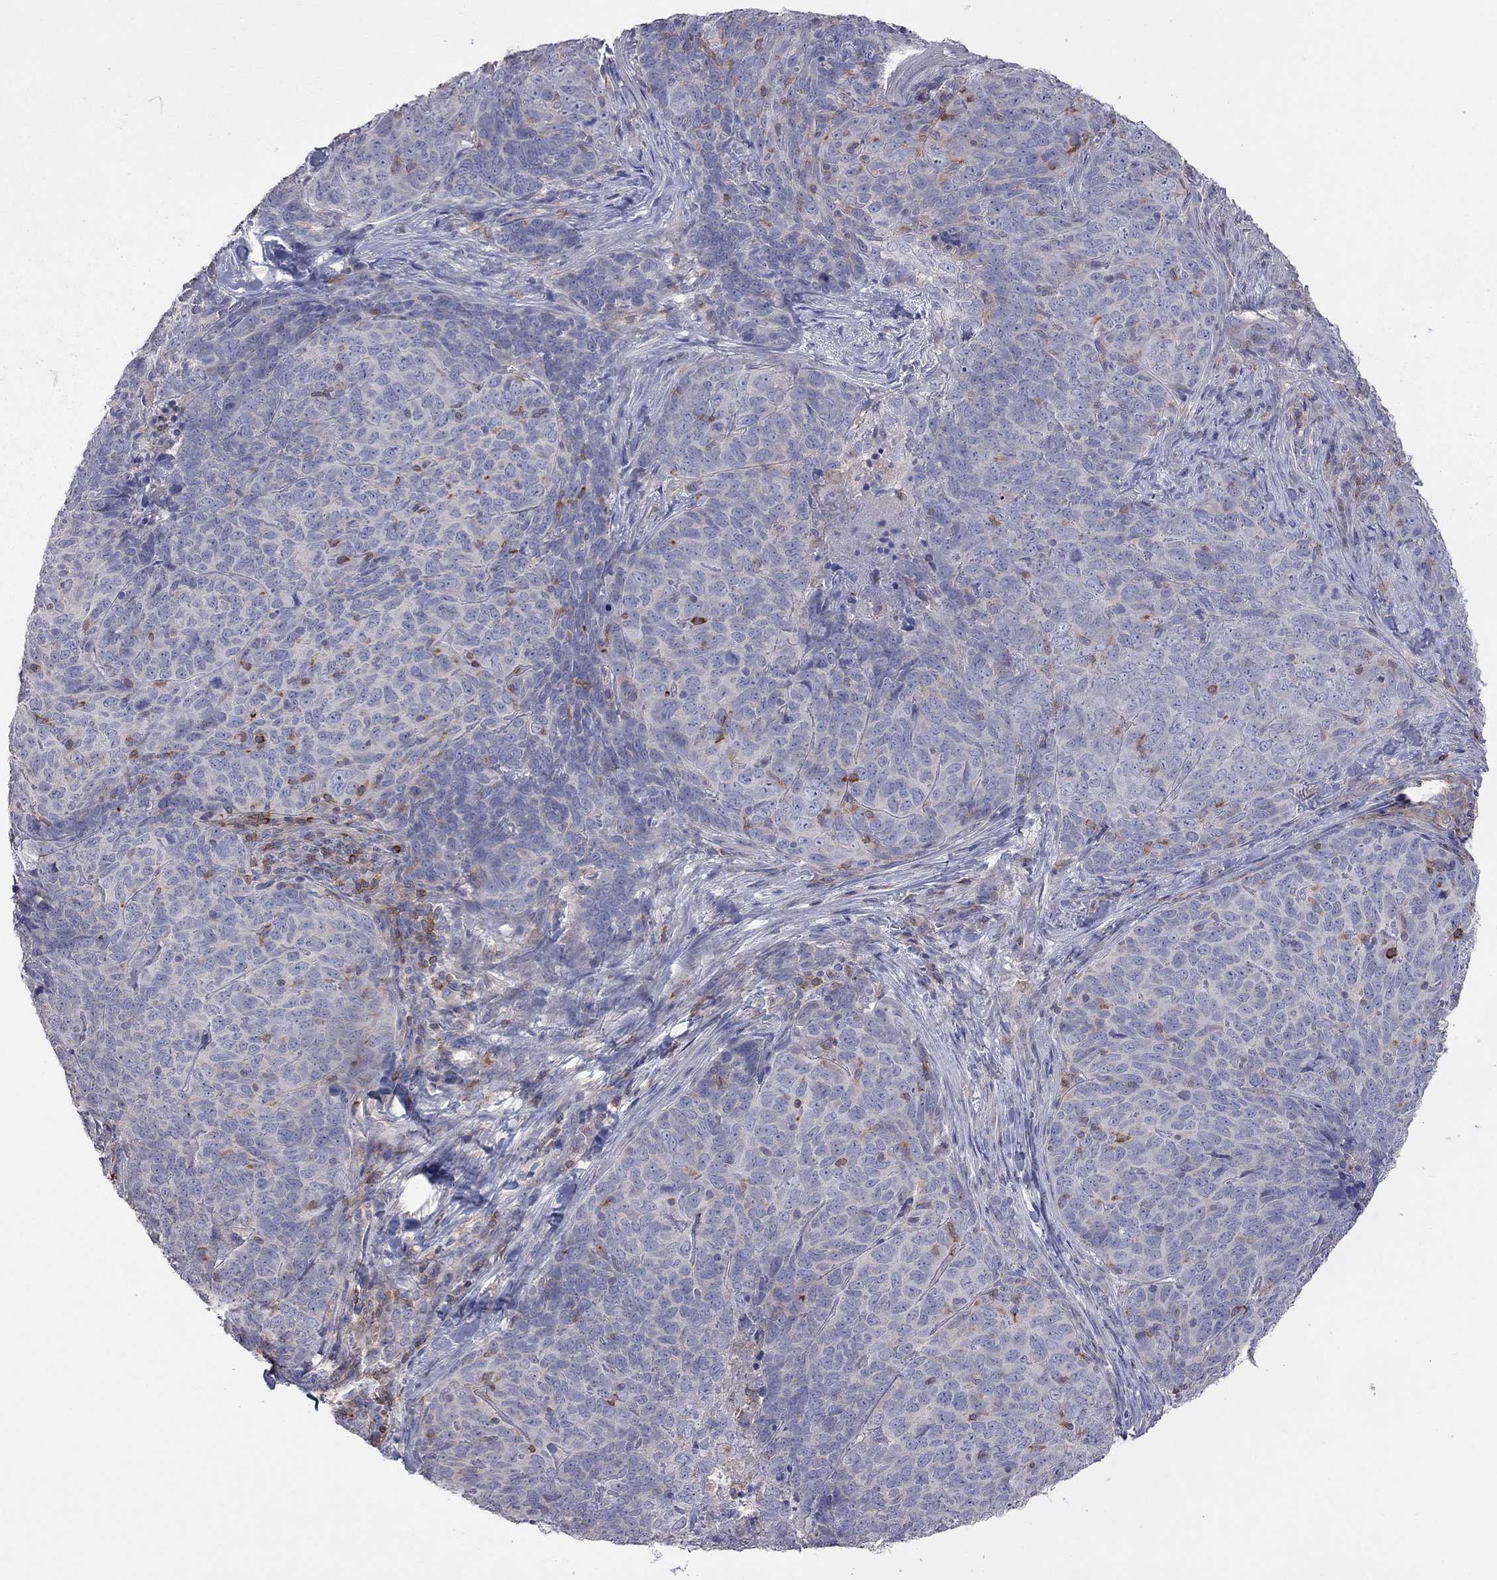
{"staining": {"intensity": "negative", "quantity": "none", "location": "none"}, "tissue": "skin cancer", "cell_type": "Tumor cells", "image_type": "cancer", "snomed": [{"axis": "morphology", "description": "Squamous cell carcinoma, NOS"}, {"axis": "topography", "description": "Skin"}, {"axis": "topography", "description": "Anal"}], "caption": "High power microscopy histopathology image of an immunohistochemistry image of skin squamous cell carcinoma, revealing no significant expression in tumor cells.", "gene": "IPCEF1", "patient": {"sex": "female", "age": 51}}